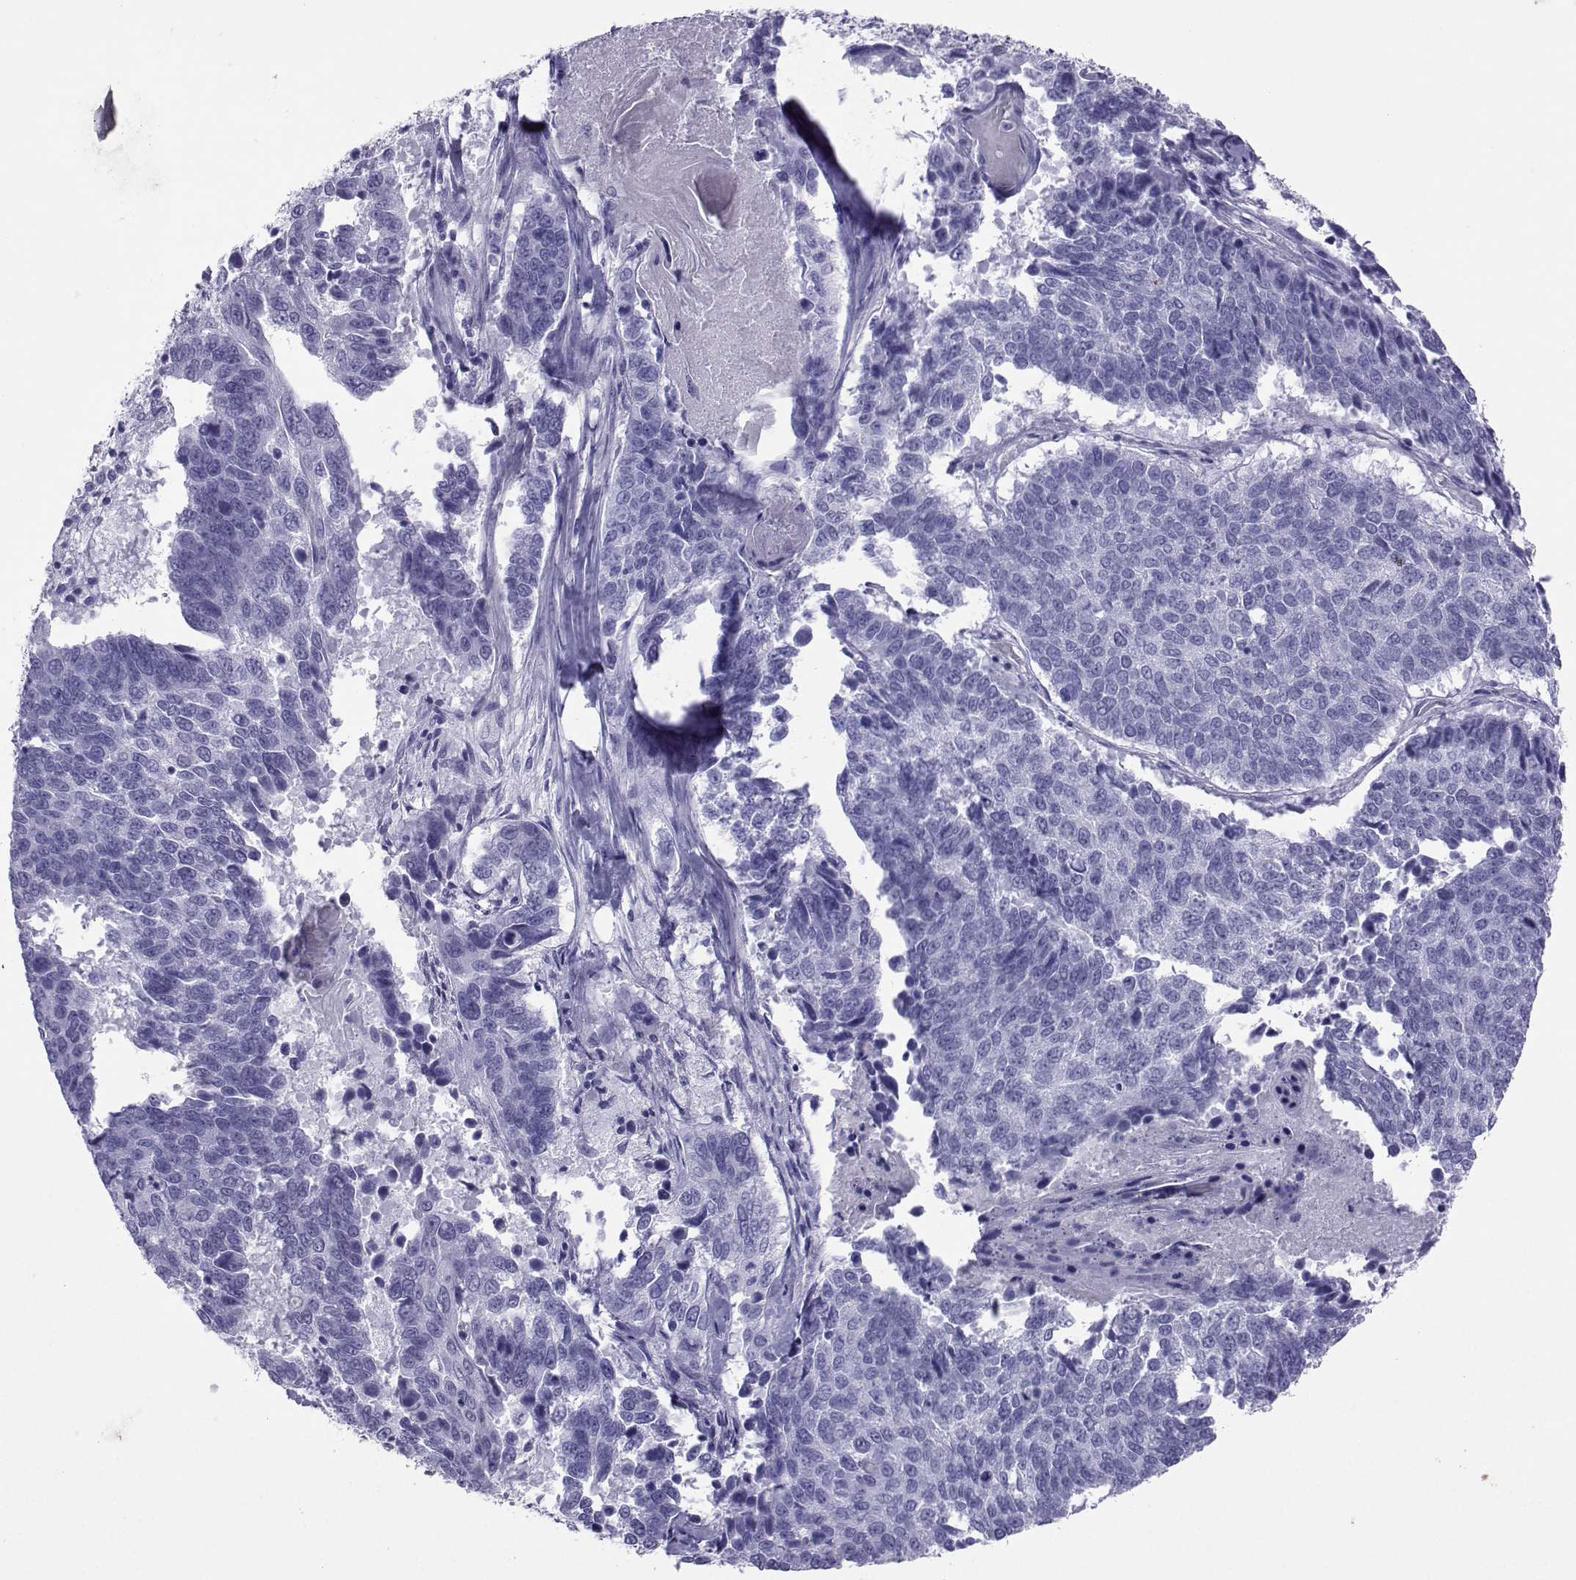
{"staining": {"intensity": "negative", "quantity": "none", "location": "none"}, "tissue": "lung cancer", "cell_type": "Tumor cells", "image_type": "cancer", "snomed": [{"axis": "morphology", "description": "Squamous cell carcinoma, NOS"}, {"axis": "topography", "description": "Lung"}], "caption": "Immunohistochemistry (IHC) image of lung squamous cell carcinoma stained for a protein (brown), which reveals no positivity in tumor cells.", "gene": "LORICRIN", "patient": {"sex": "male", "age": 73}}